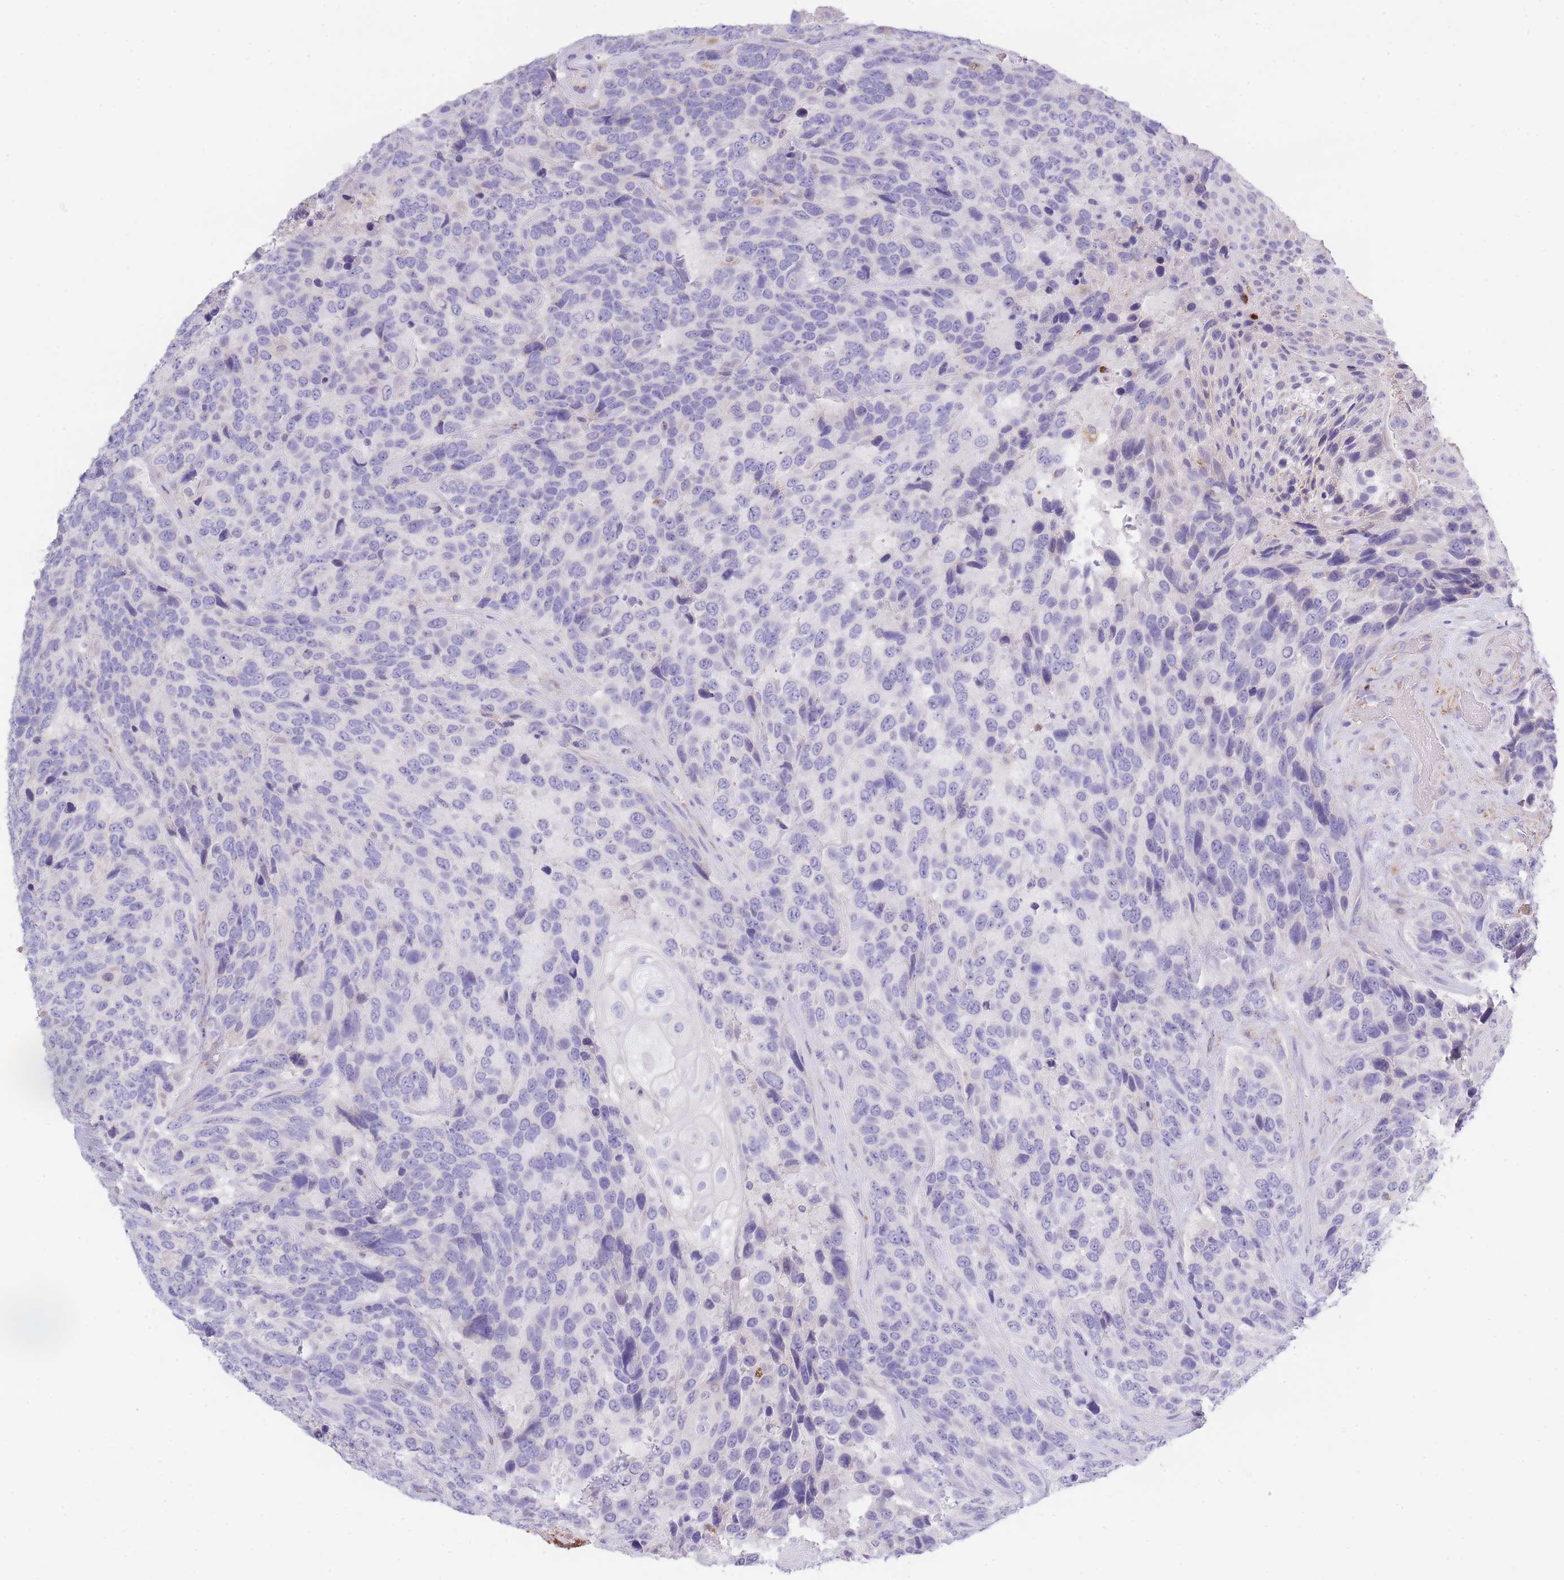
{"staining": {"intensity": "negative", "quantity": "none", "location": "none"}, "tissue": "urothelial cancer", "cell_type": "Tumor cells", "image_type": "cancer", "snomed": [{"axis": "morphology", "description": "Urothelial carcinoma, High grade"}, {"axis": "topography", "description": "Urinary bladder"}], "caption": "Immunohistochemistry of high-grade urothelial carcinoma reveals no expression in tumor cells.", "gene": "CENPM", "patient": {"sex": "female", "age": 70}}